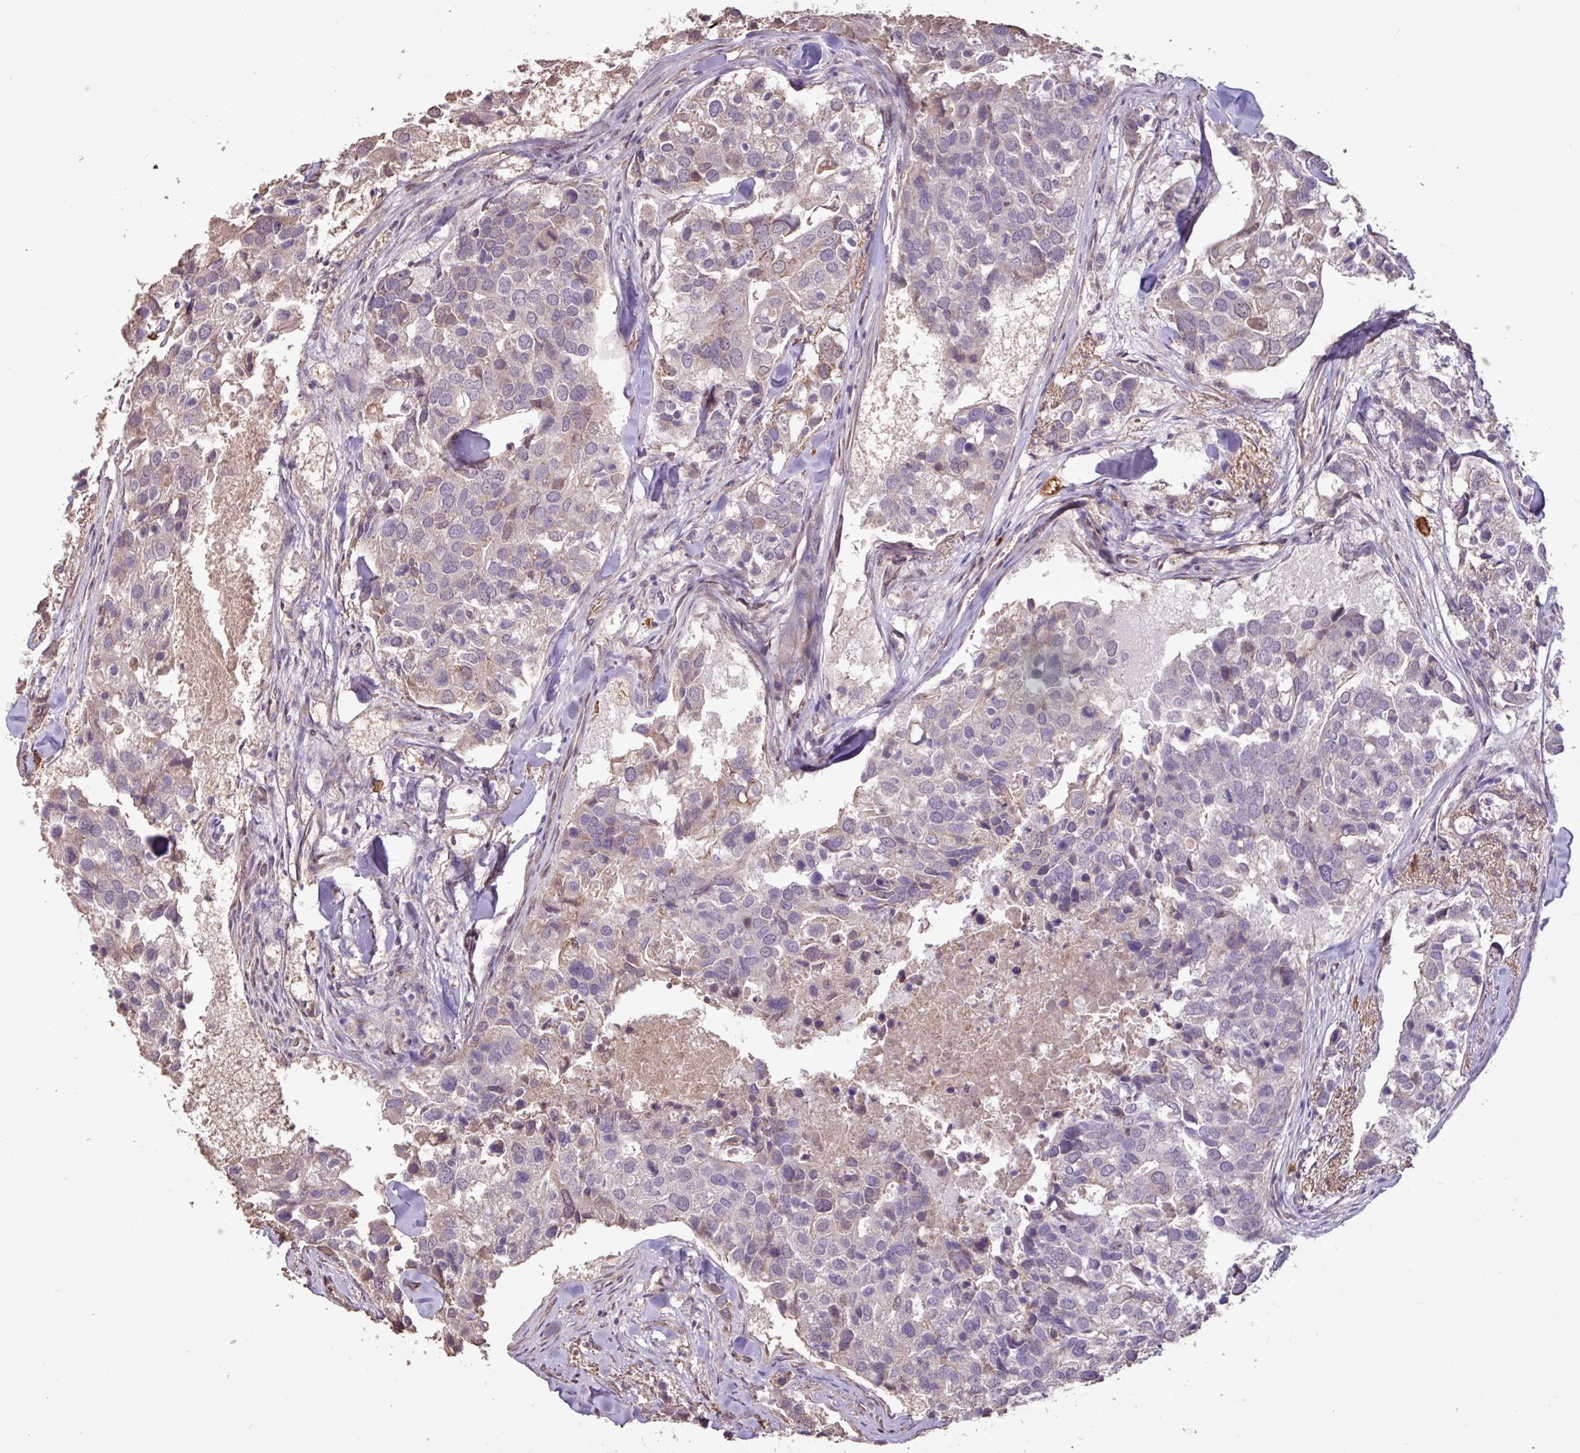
{"staining": {"intensity": "weak", "quantity": "<25%", "location": "nuclear"}, "tissue": "breast cancer", "cell_type": "Tumor cells", "image_type": "cancer", "snomed": [{"axis": "morphology", "description": "Duct carcinoma"}, {"axis": "topography", "description": "Breast"}], "caption": "This is a micrograph of immunohistochemistry (IHC) staining of breast cancer, which shows no staining in tumor cells.", "gene": "L3MBTL3", "patient": {"sex": "female", "age": 83}}